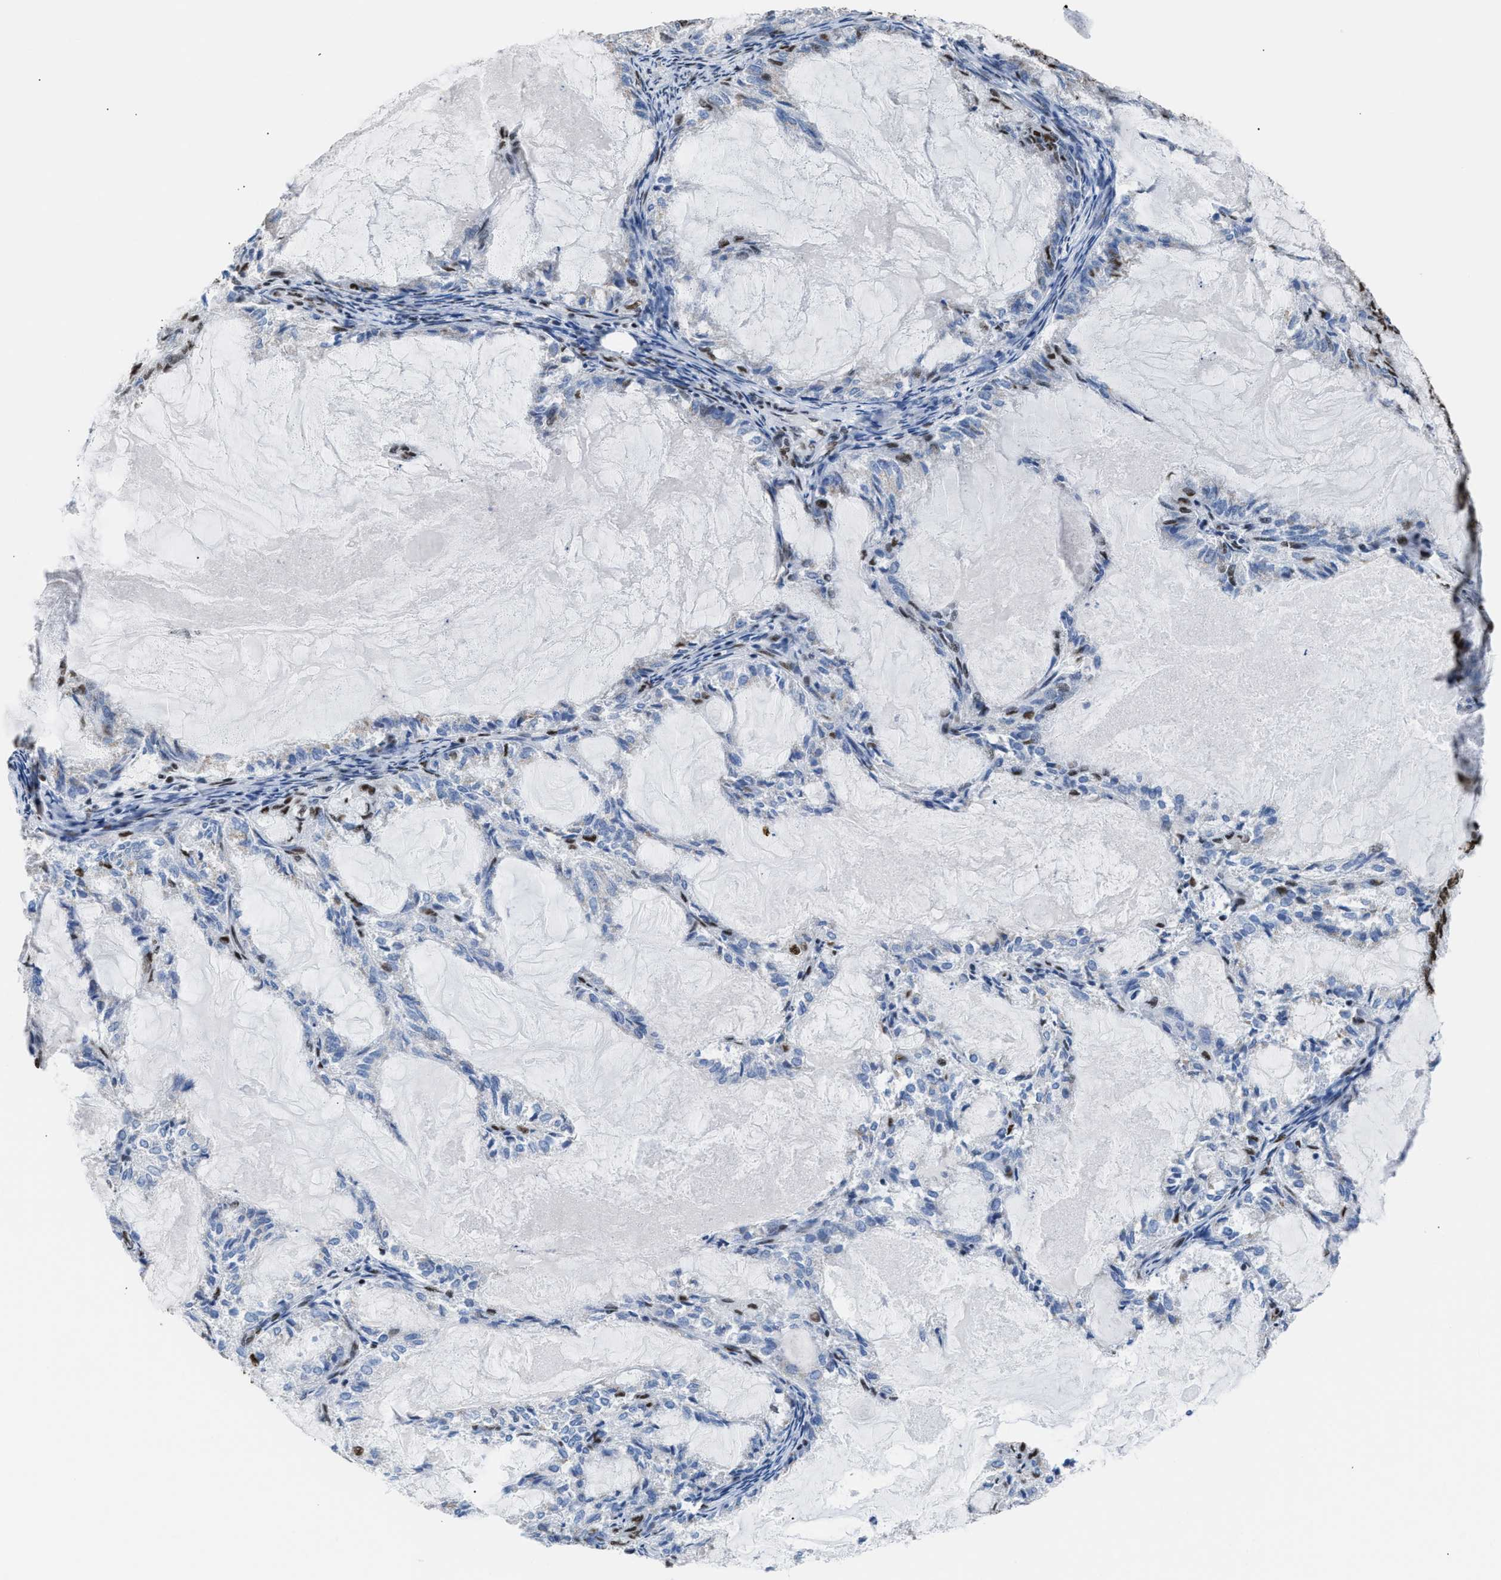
{"staining": {"intensity": "strong", "quantity": "25%-75%", "location": "nuclear"}, "tissue": "endometrial cancer", "cell_type": "Tumor cells", "image_type": "cancer", "snomed": [{"axis": "morphology", "description": "Adenocarcinoma, NOS"}, {"axis": "topography", "description": "Endometrium"}], "caption": "Strong nuclear staining for a protein is appreciated in about 25%-75% of tumor cells of endometrial adenocarcinoma using immunohistochemistry.", "gene": "CCAR2", "patient": {"sex": "female", "age": 86}}